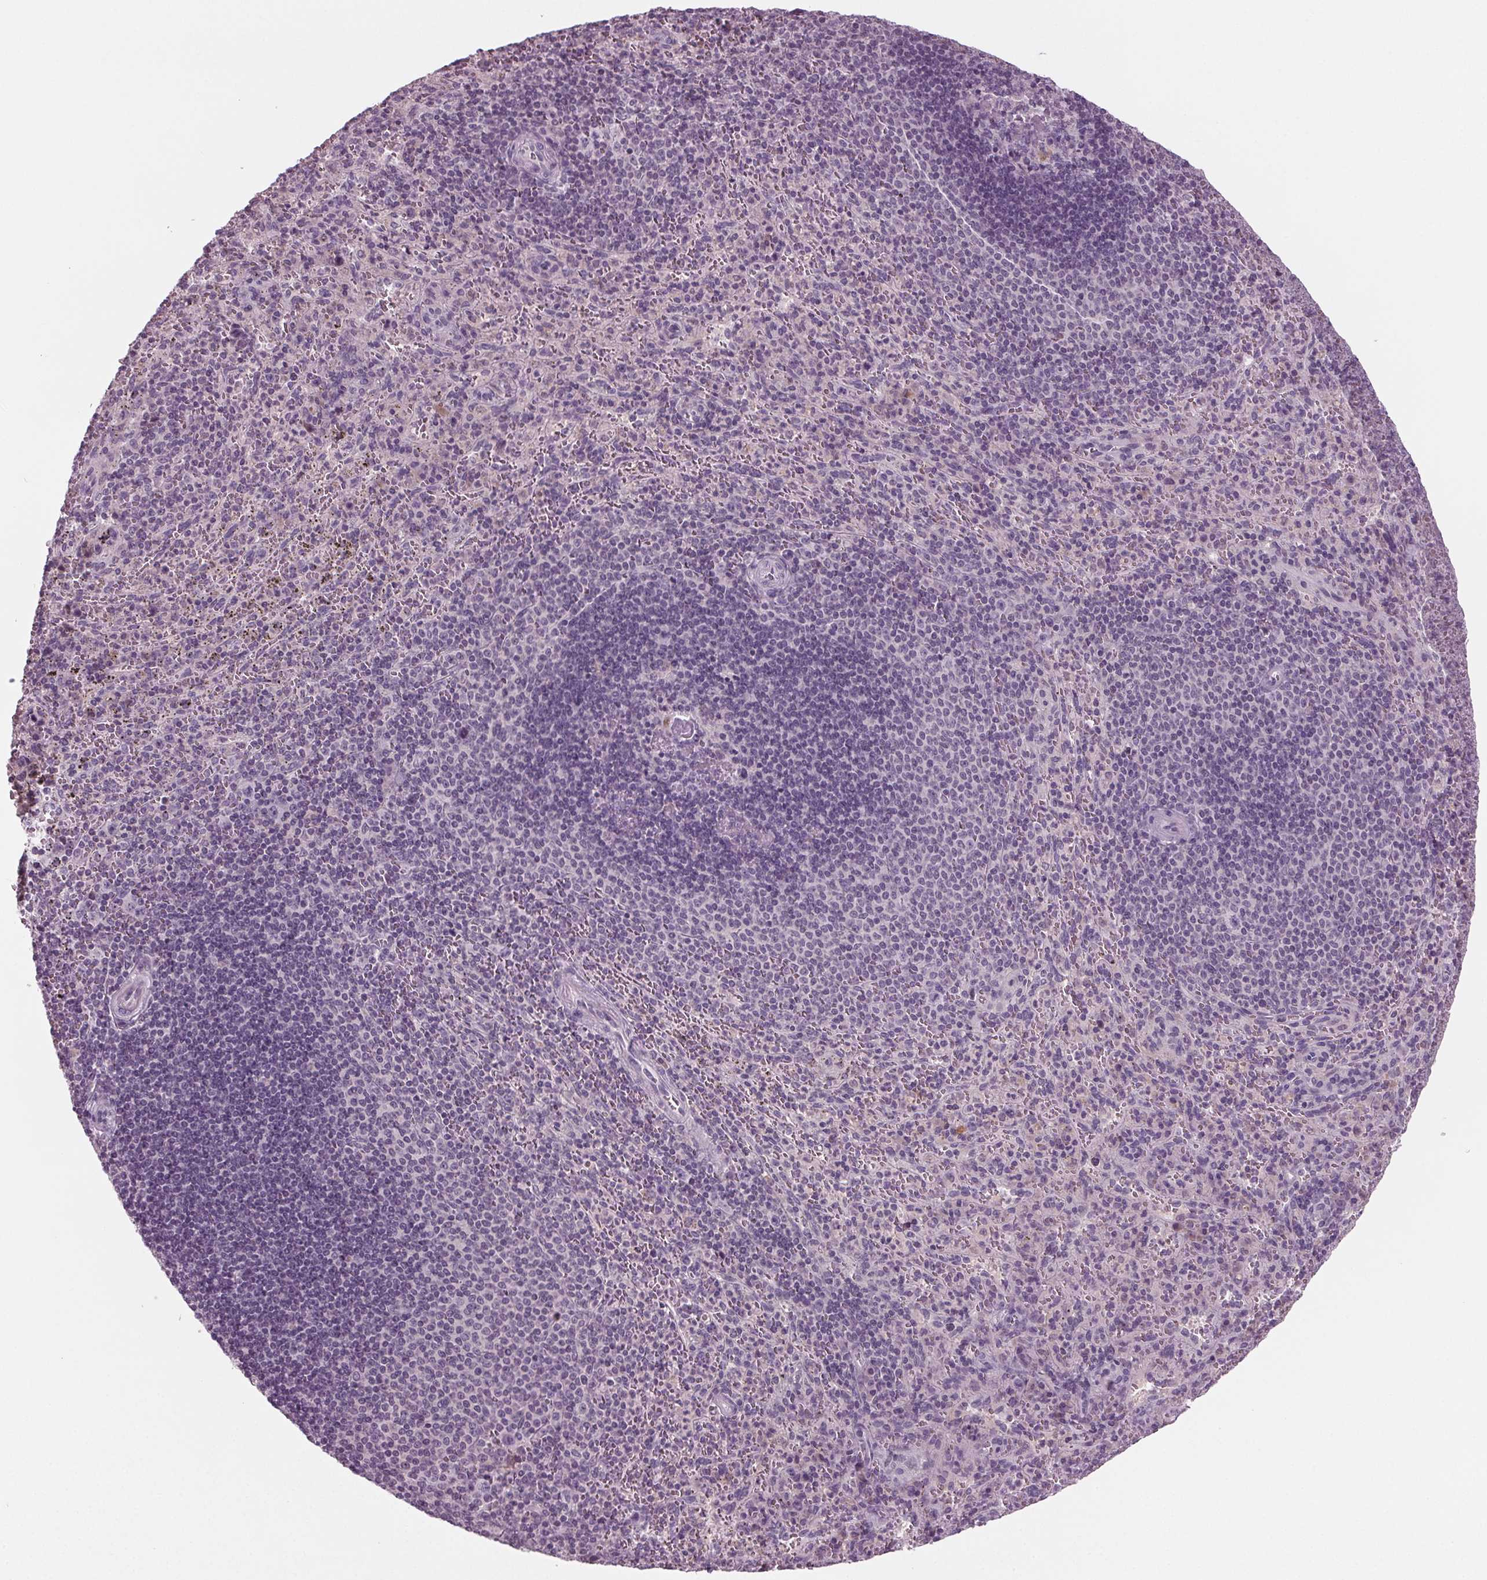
{"staining": {"intensity": "negative", "quantity": "none", "location": "none"}, "tissue": "spleen", "cell_type": "Cells in red pulp", "image_type": "normal", "snomed": [{"axis": "morphology", "description": "Normal tissue, NOS"}, {"axis": "topography", "description": "Spleen"}], "caption": "An immunohistochemistry (IHC) micrograph of benign spleen is shown. There is no staining in cells in red pulp of spleen.", "gene": "BHLHE22", "patient": {"sex": "male", "age": 57}}